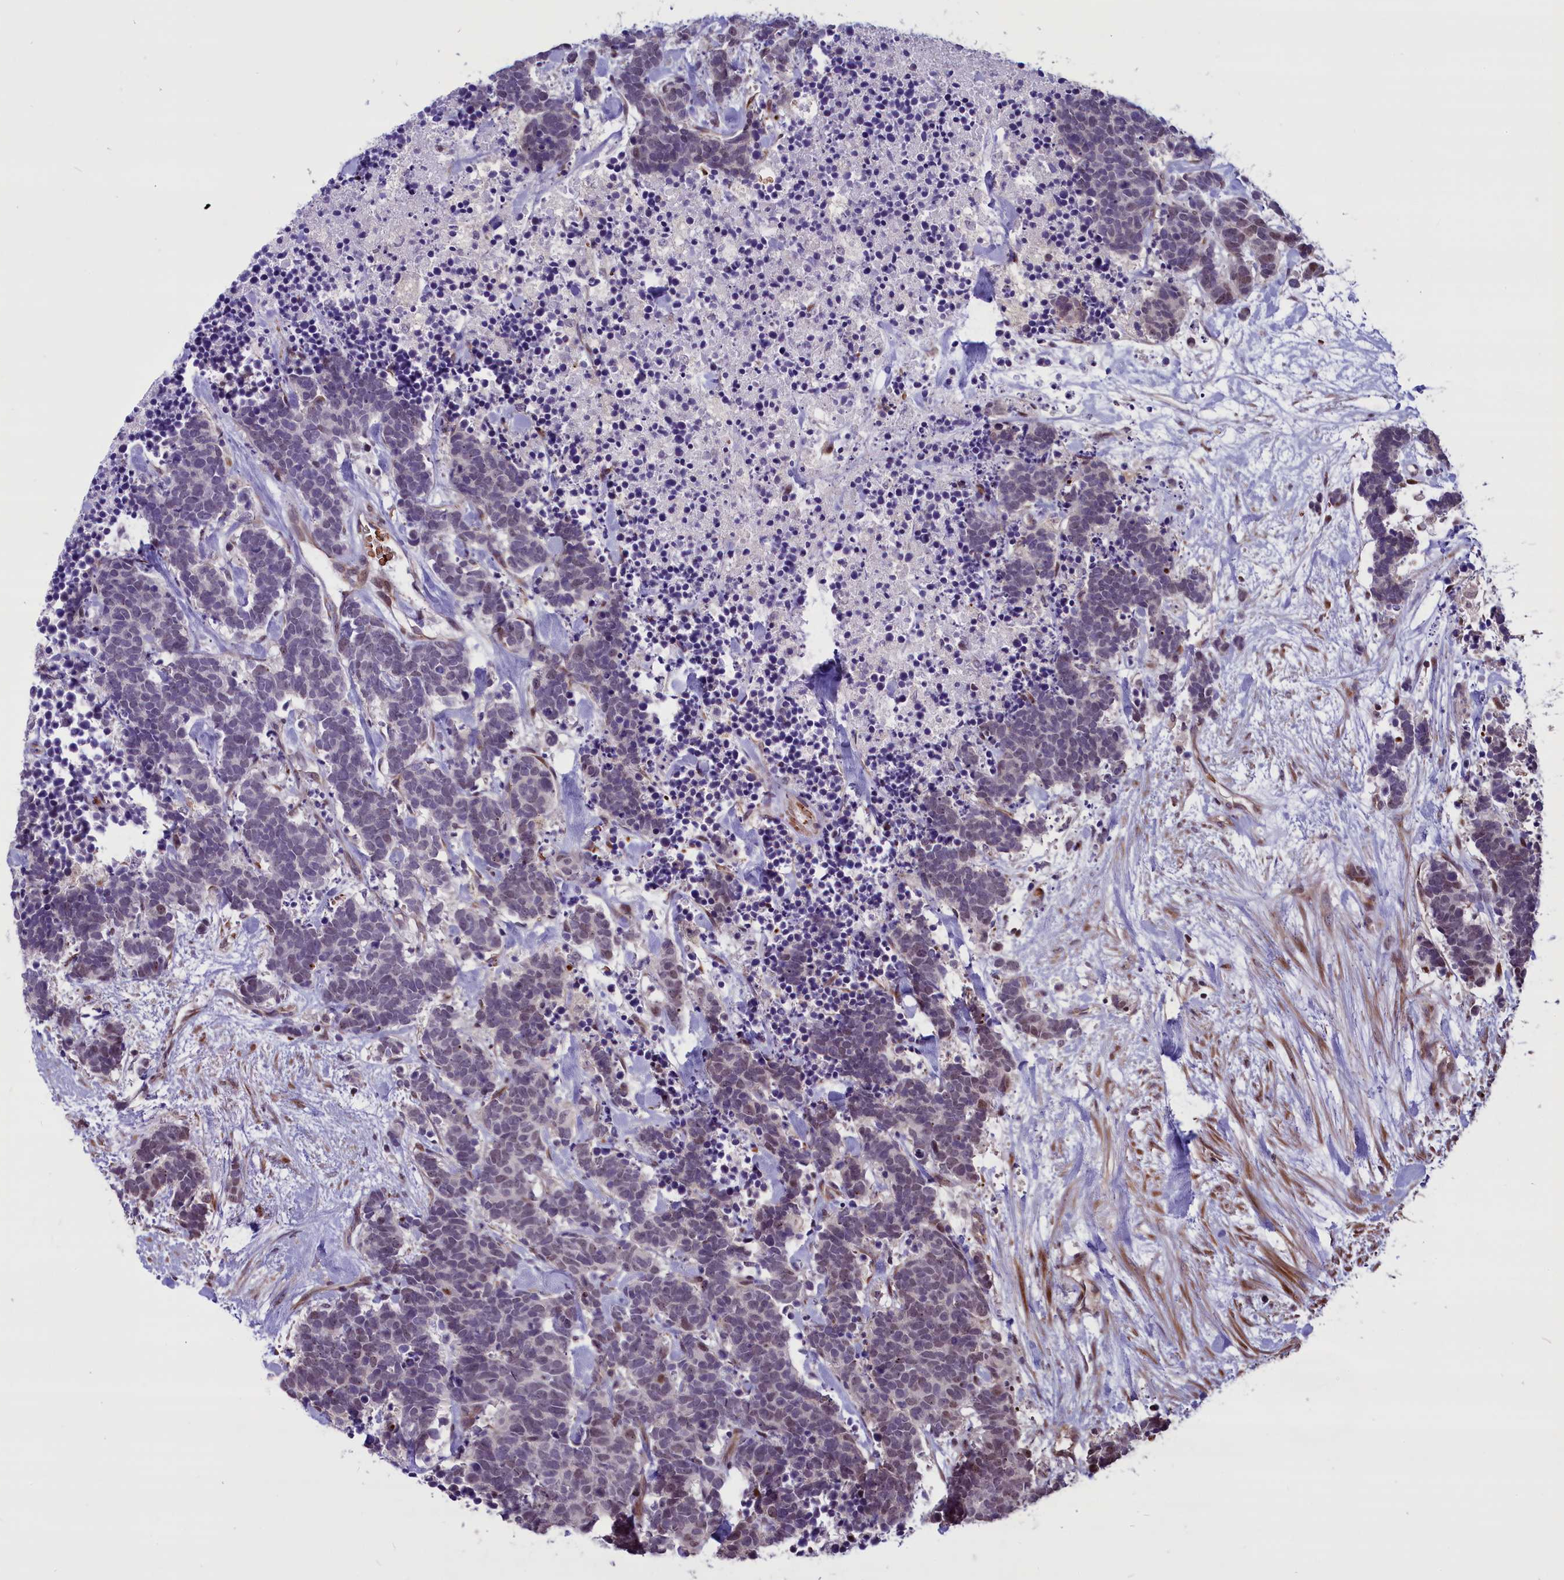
{"staining": {"intensity": "moderate", "quantity": "<25%", "location": "nuclear"}, "tissue": "carcinoid", "cell_type": "Tumor cells", "image_type": "cancer", "snomed": [{"axis": "morphology", "description": "Carcinoma, NOS"}, {"axis": "morphology", "description": "Carcinoid, malignant, NOS"}, {"axis": "topography", "description": "Prostate"}], "caption": "IHC staining of malignant carcinoid, which shows low levels of moderate nuclear expression in approximately <25% of tumor cells indicating moderate nuclear protein expression. The staining was performed using DAB (3,3'-diaminobenzidine) (brown) for protein detection and nuclei were counterstained in hematoxylin (blue).", "gene": "SHFL", "patient": {"sex": "male", "age": 57}}